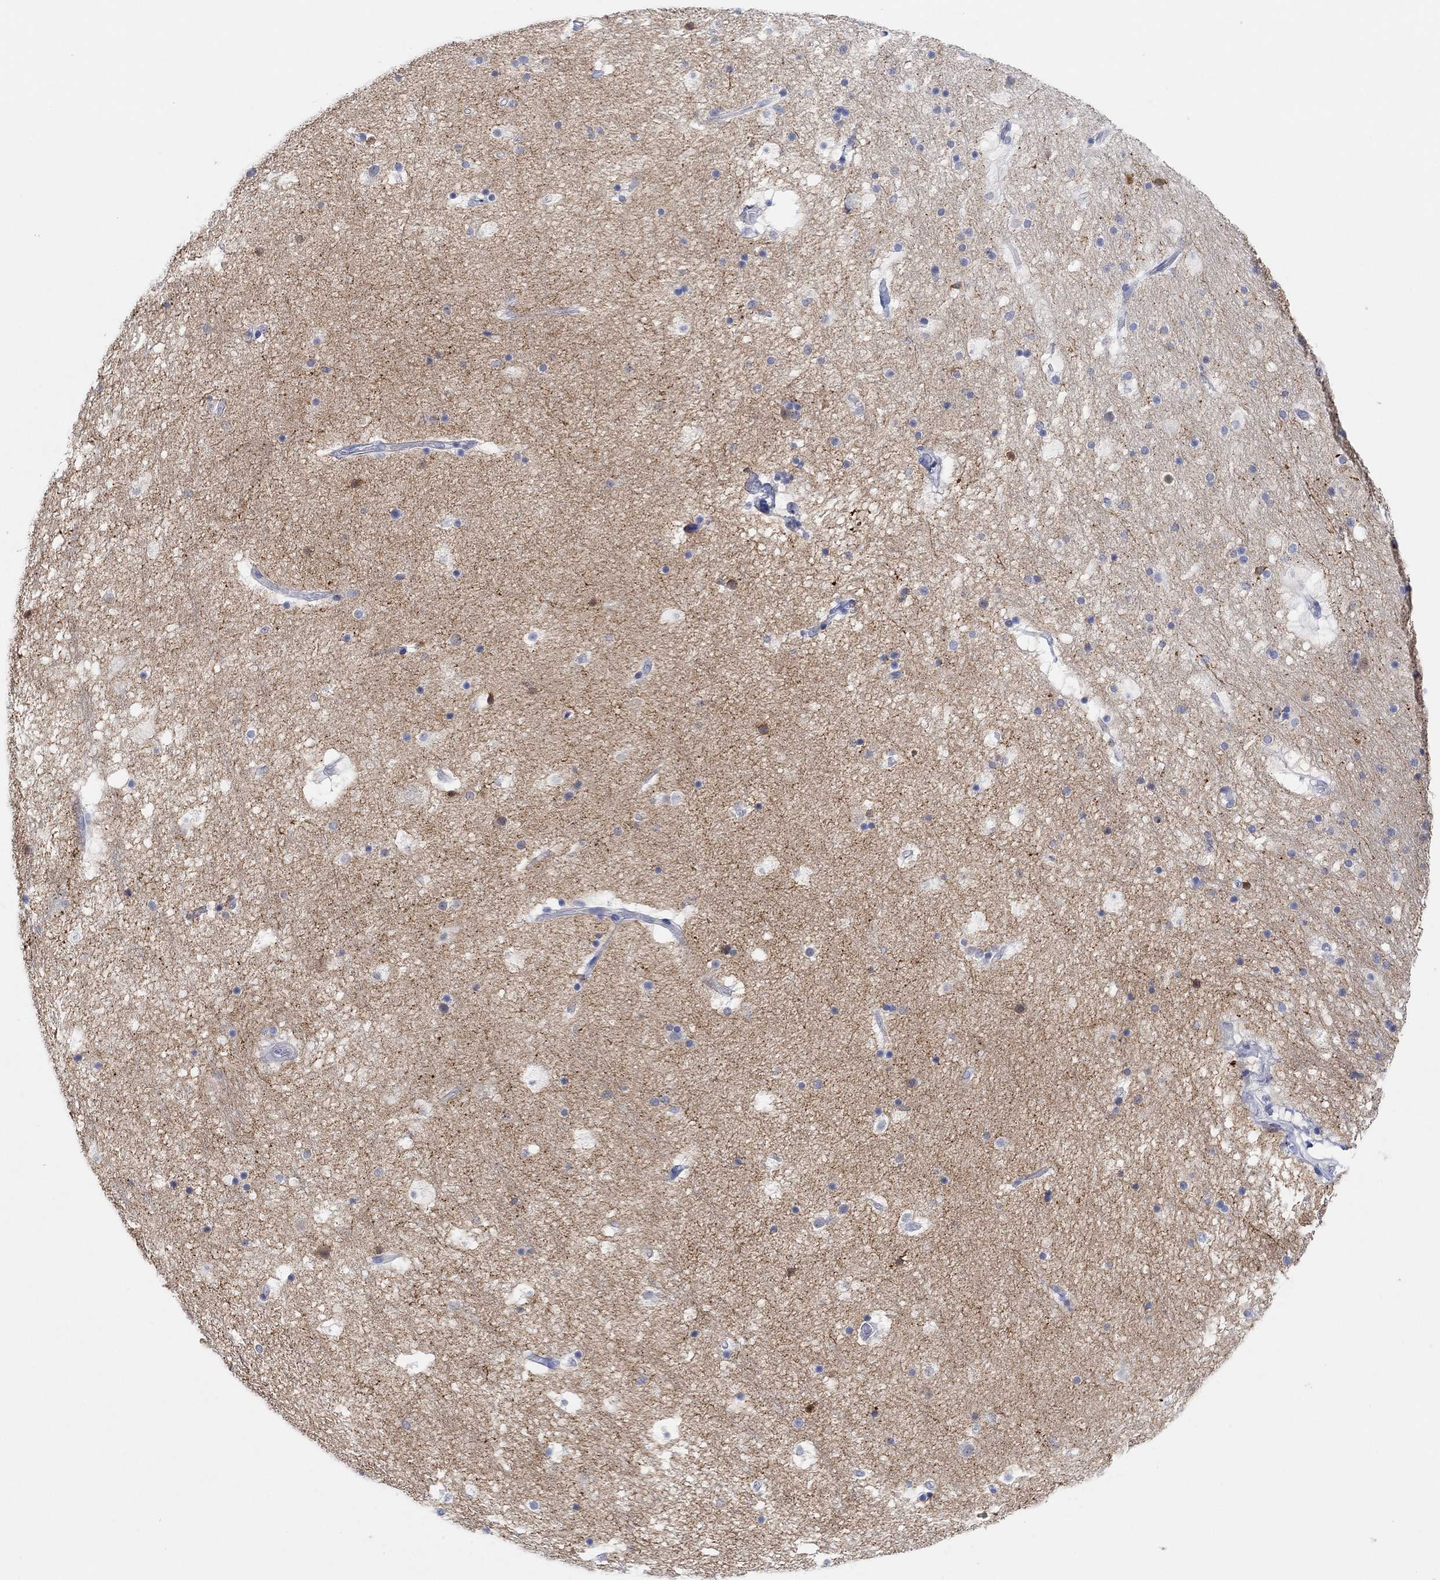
{"staining": {"intensity": "weak", "quantity": "<25%", "location": "cytoplasmic/membranous"}, "tissue": "hippocampus", "cell_type": "Glial cells", "image_type": "normal", "snomed": [{"axis": "morphology", "description": "Normal tissue, NOS"}, {"axis": "topography", "description": "Hippocampus"}], "caption": "The micrograph displays no staining of glial cells in normal hippocampus.", "gene": "VAT1L", "patient": {"sex": "male", "age": 51}}